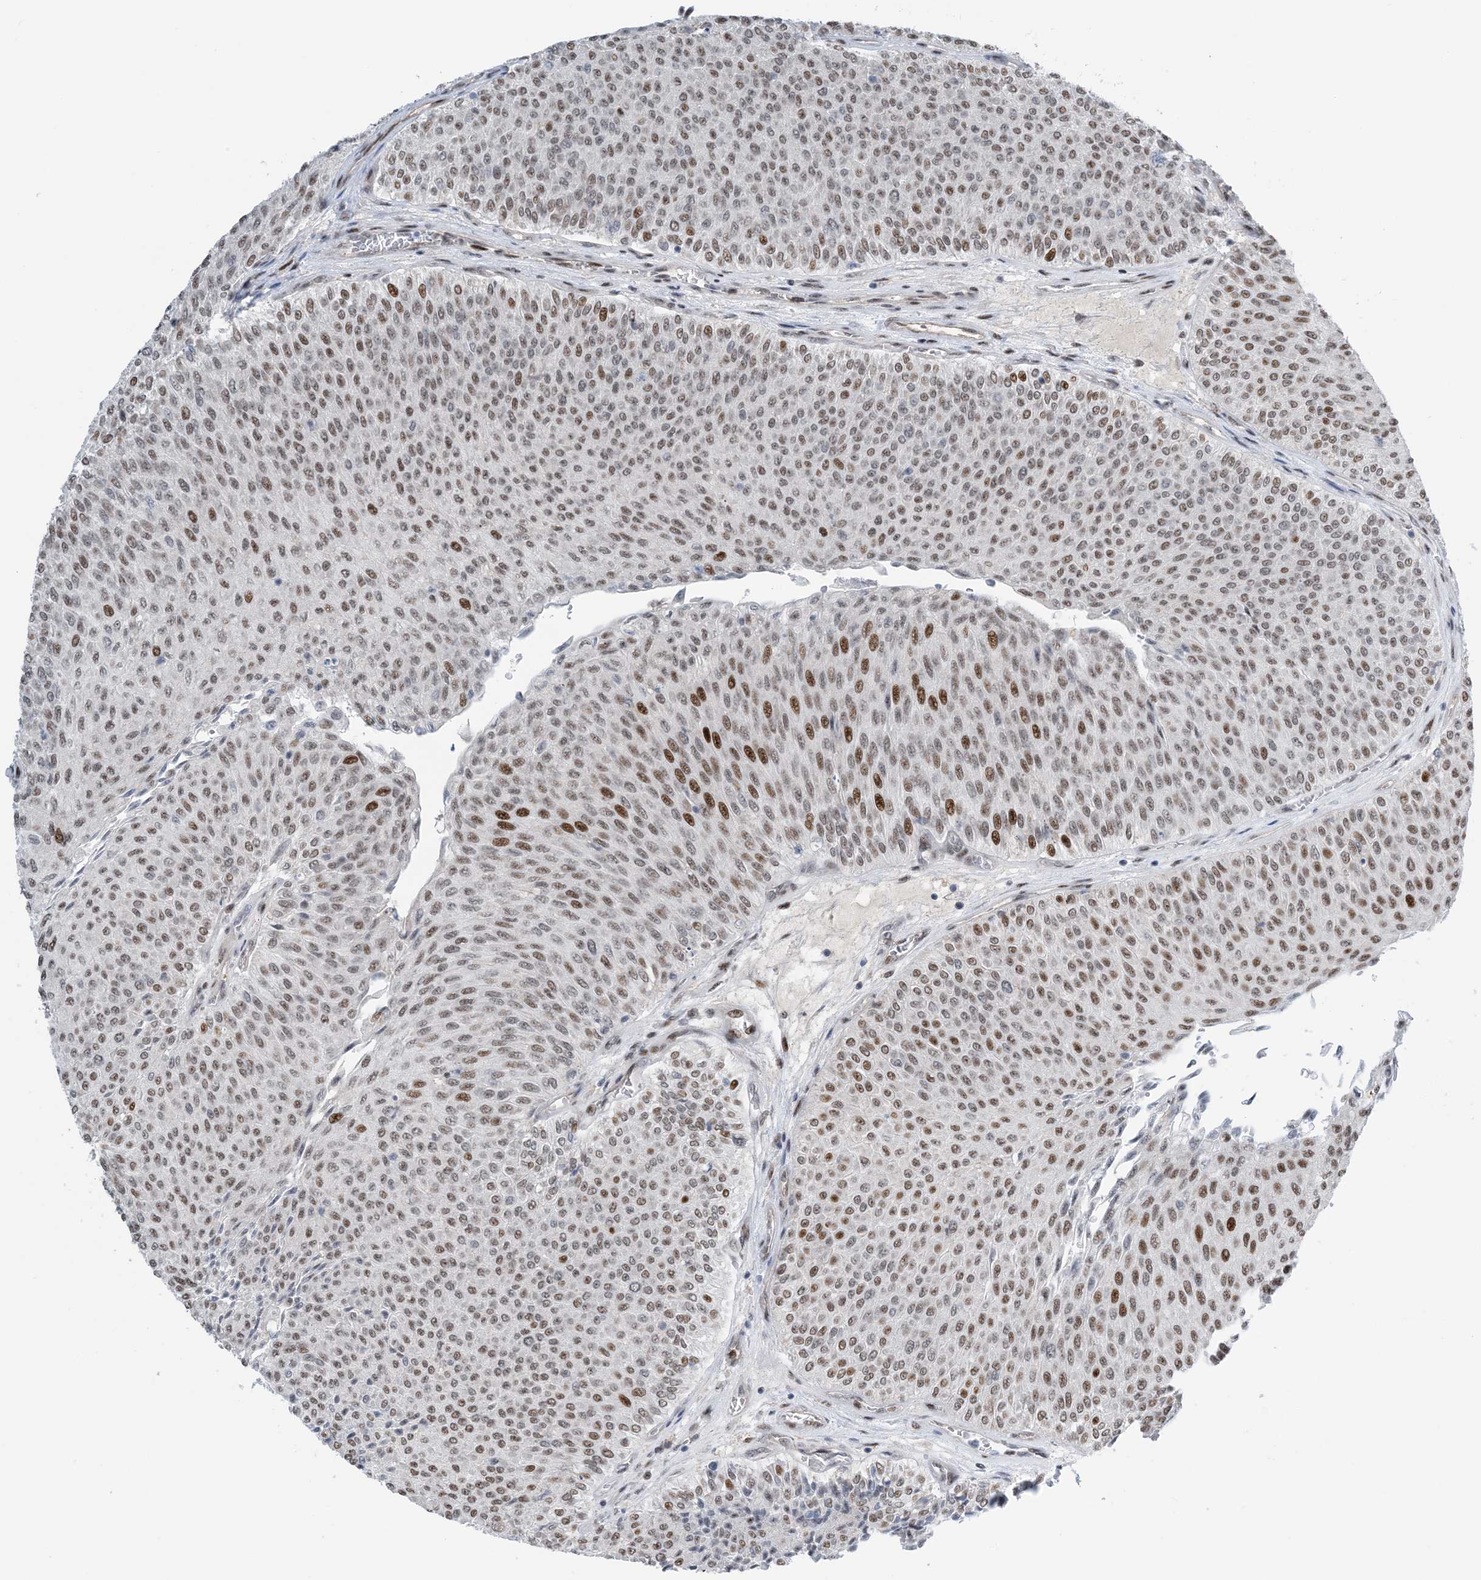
{"staining": {"intensity": "moderate", "quantity": ">75%", "location": "nuclear"}, "tissue": "urothelial cancer", "cell_type": "Tumor cells", "image_type": "cancer", "snomed": [{"axis": "morphology", "description": "Urothelial carcinoma, Low grade"}, {"axis": "topography", "description": "Urinary bladder"}], "caption": "Immunohistochemistry (IHC) image of human urothelial cancer stained for a protein (brown), which demonstrates medium levels of moderate nuclear positivity in about >75% of tumor cells.", "gene": "HEMK1", "patient": {"sex": "male", "age": 78}}